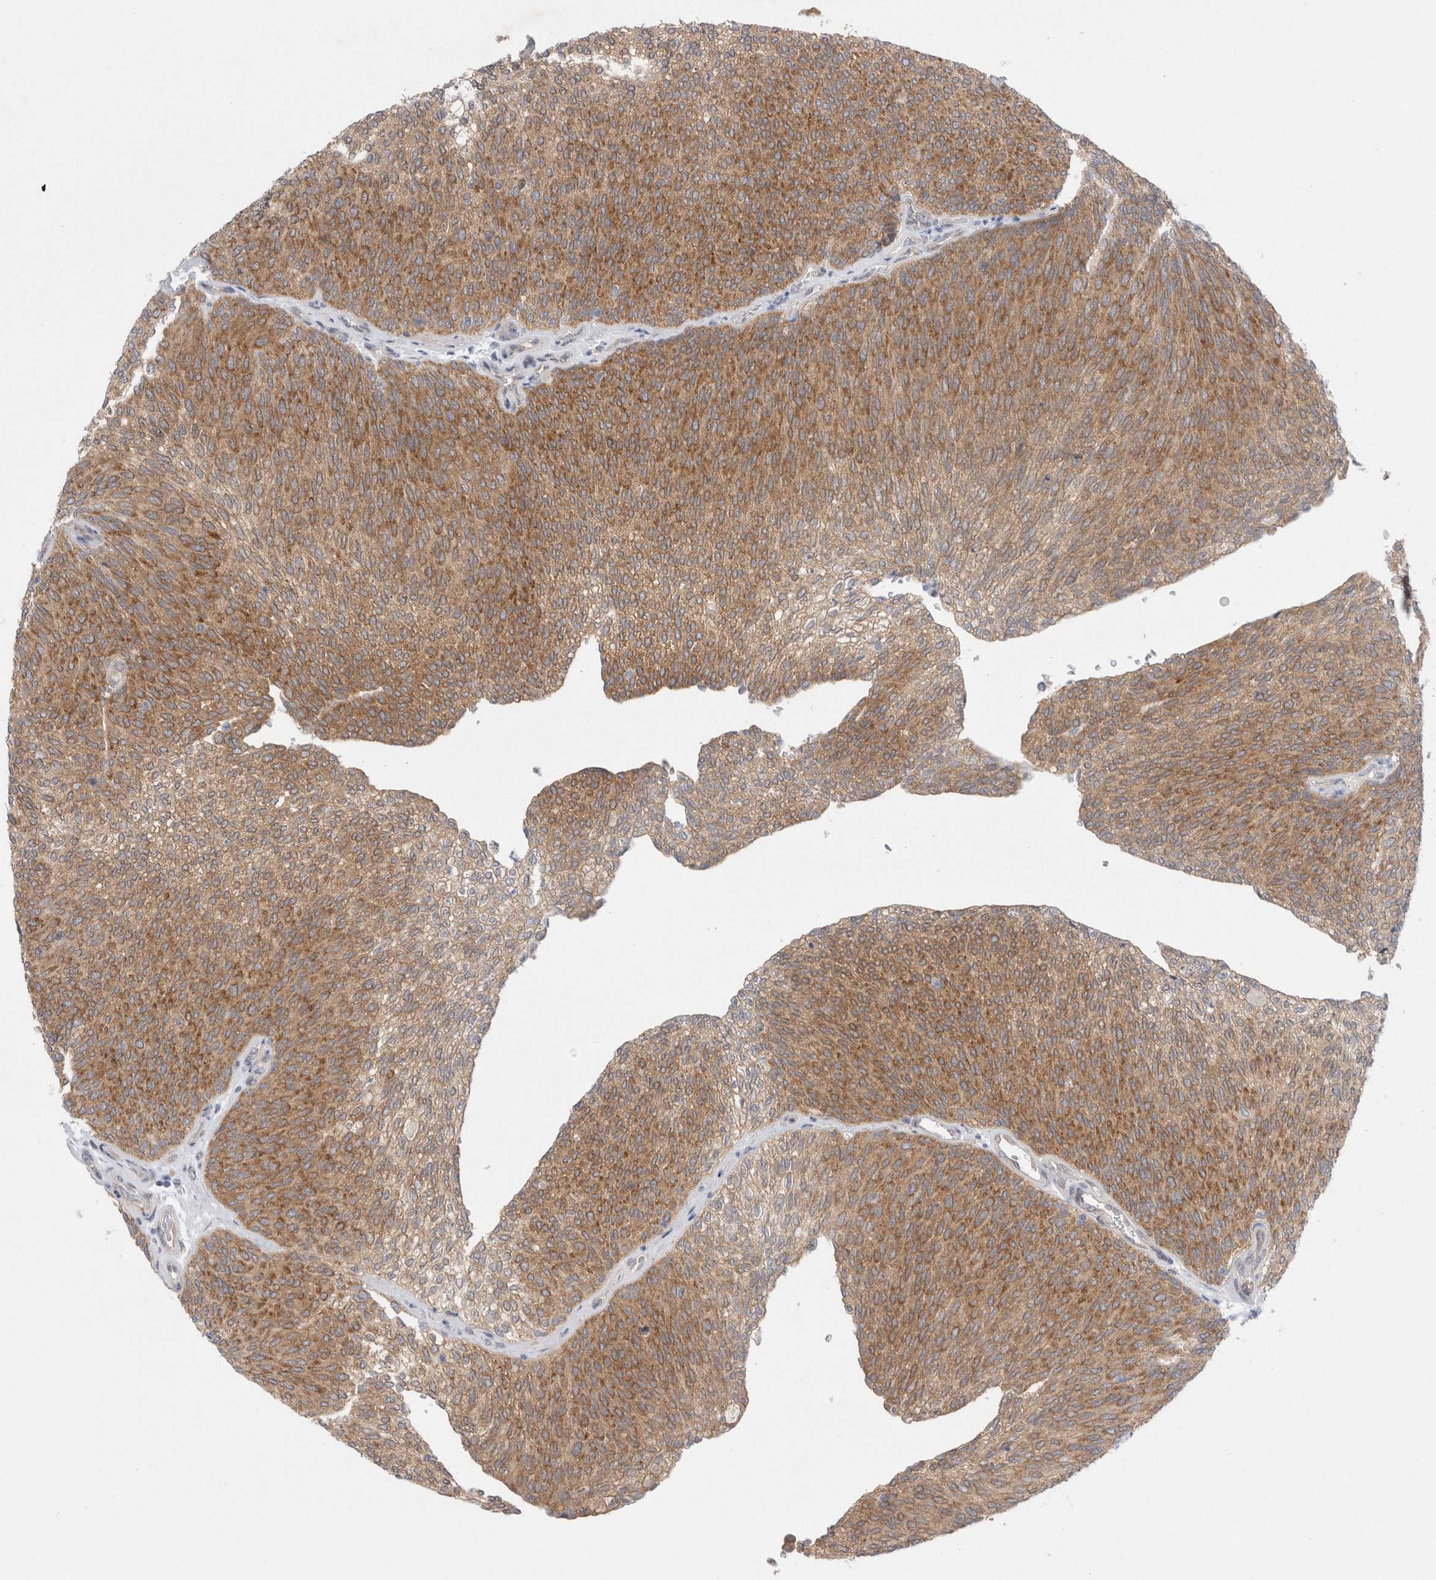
{"staining": {"intensity": "moderate", "quantity": ">75%", "location": "cytoplasmic/membranous"}, "tissue": "urothelial cancer", "cell_type": "Tumor cells", "image_type": "cancer", "snomed": [{"axis": "morphology", "description": "Urothelial carcinoma, Low grade"}, {"axis": "topography", "description": "Urinary bladder"}], "caption": "Urothelial cancer tissue shows moderate cytoplasmic/membranous positivity in about >75% of tumor cells", "gene": "WIPF2", "patient": {"sex": "female", "age": 79}}